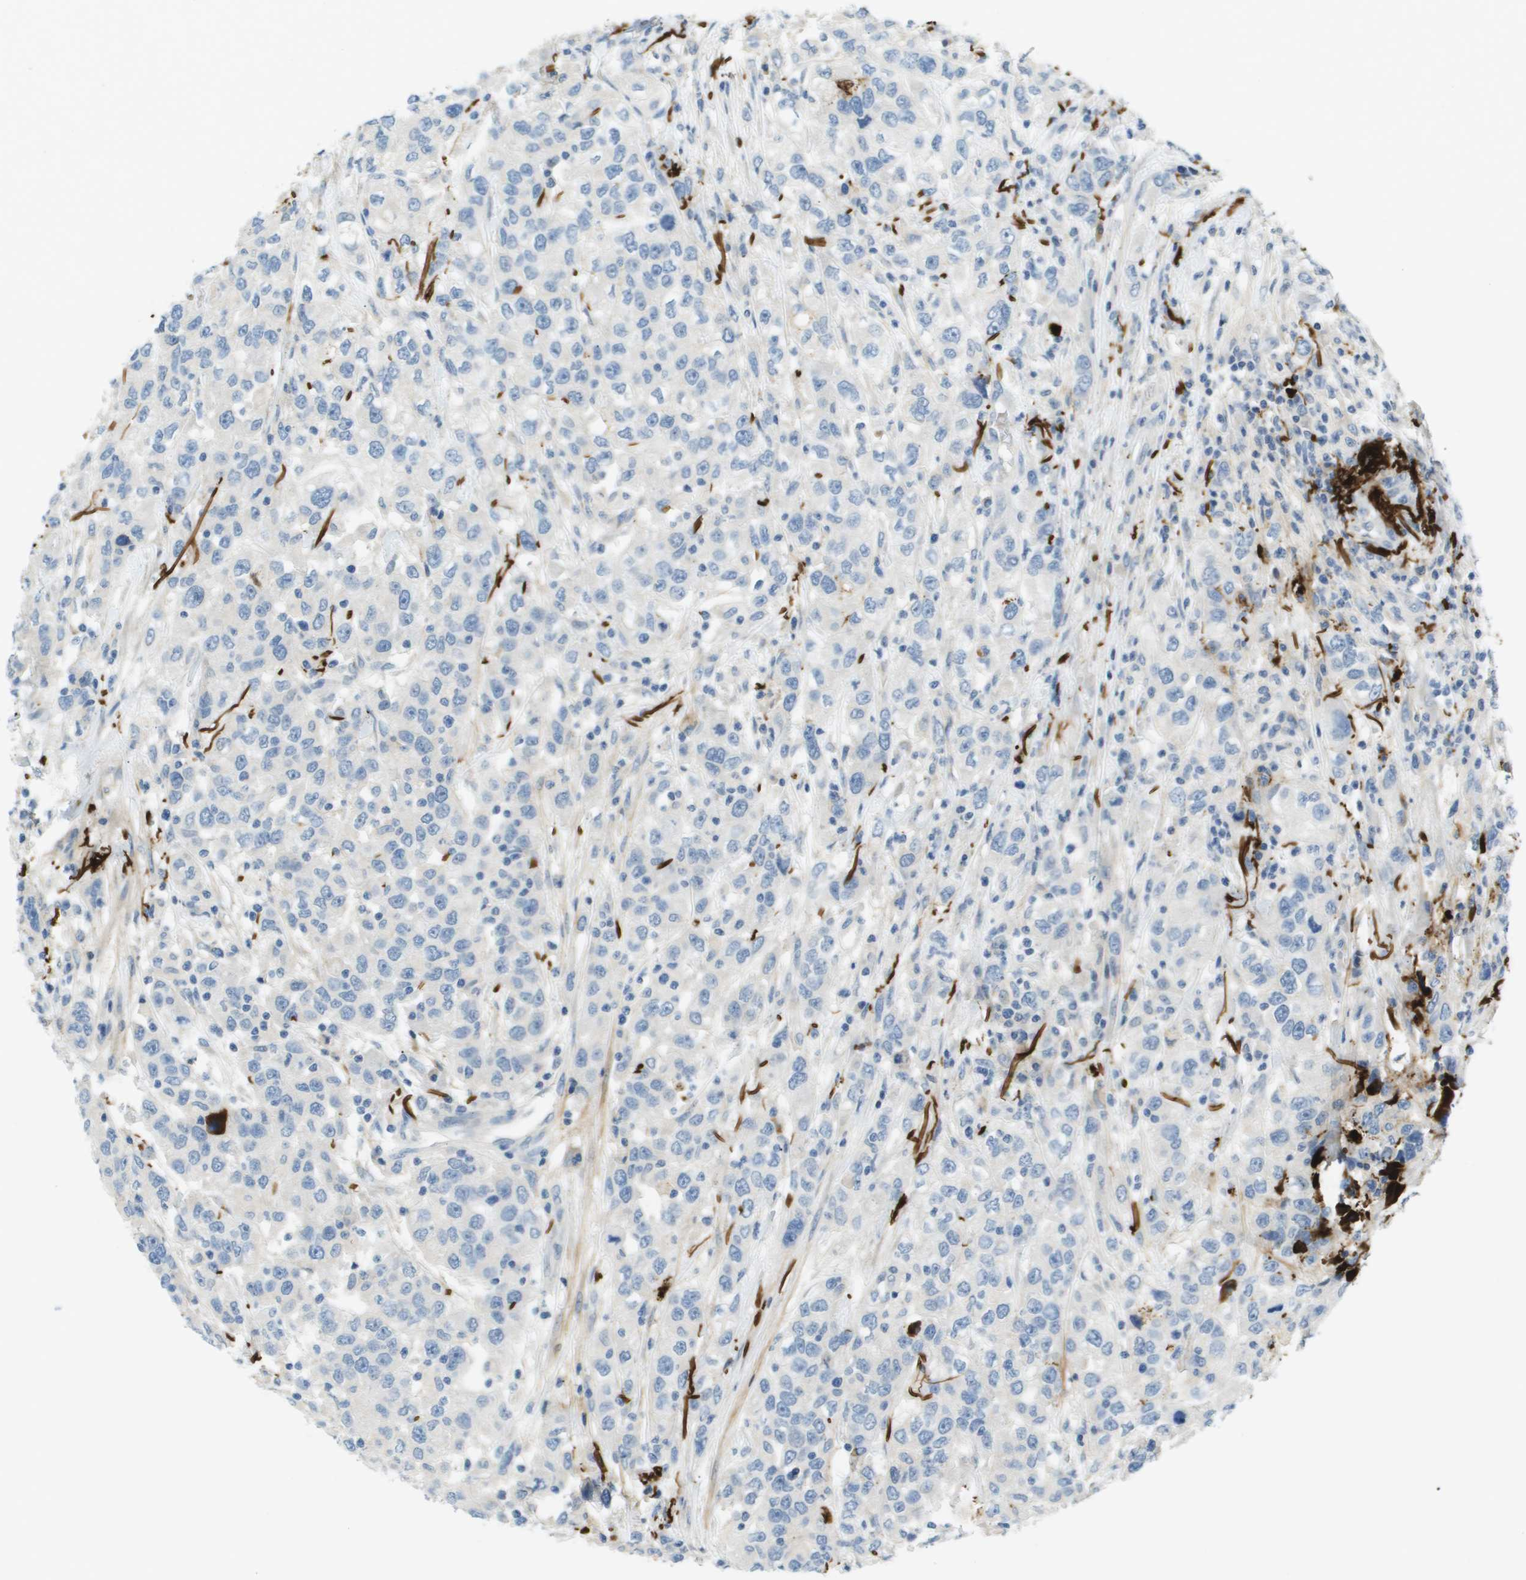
{"staining": {"intensity": "negative", "quantity": "none", "location": "none"}, "tissue": "urothelial cancer", "cell_type": "Tumor cells", "image_type": "cancer", "snomed": [{"axis": "morphology", "description": "Urothelial carcinoma, High grade"}, {"axis": "topography", "description": "Urinary bladder"}], "caption": "Tumor cells show no significant protein positivity in urothelial cancer.", "gene": "VTN", "patient": {"sex": "female", "age": 80}}